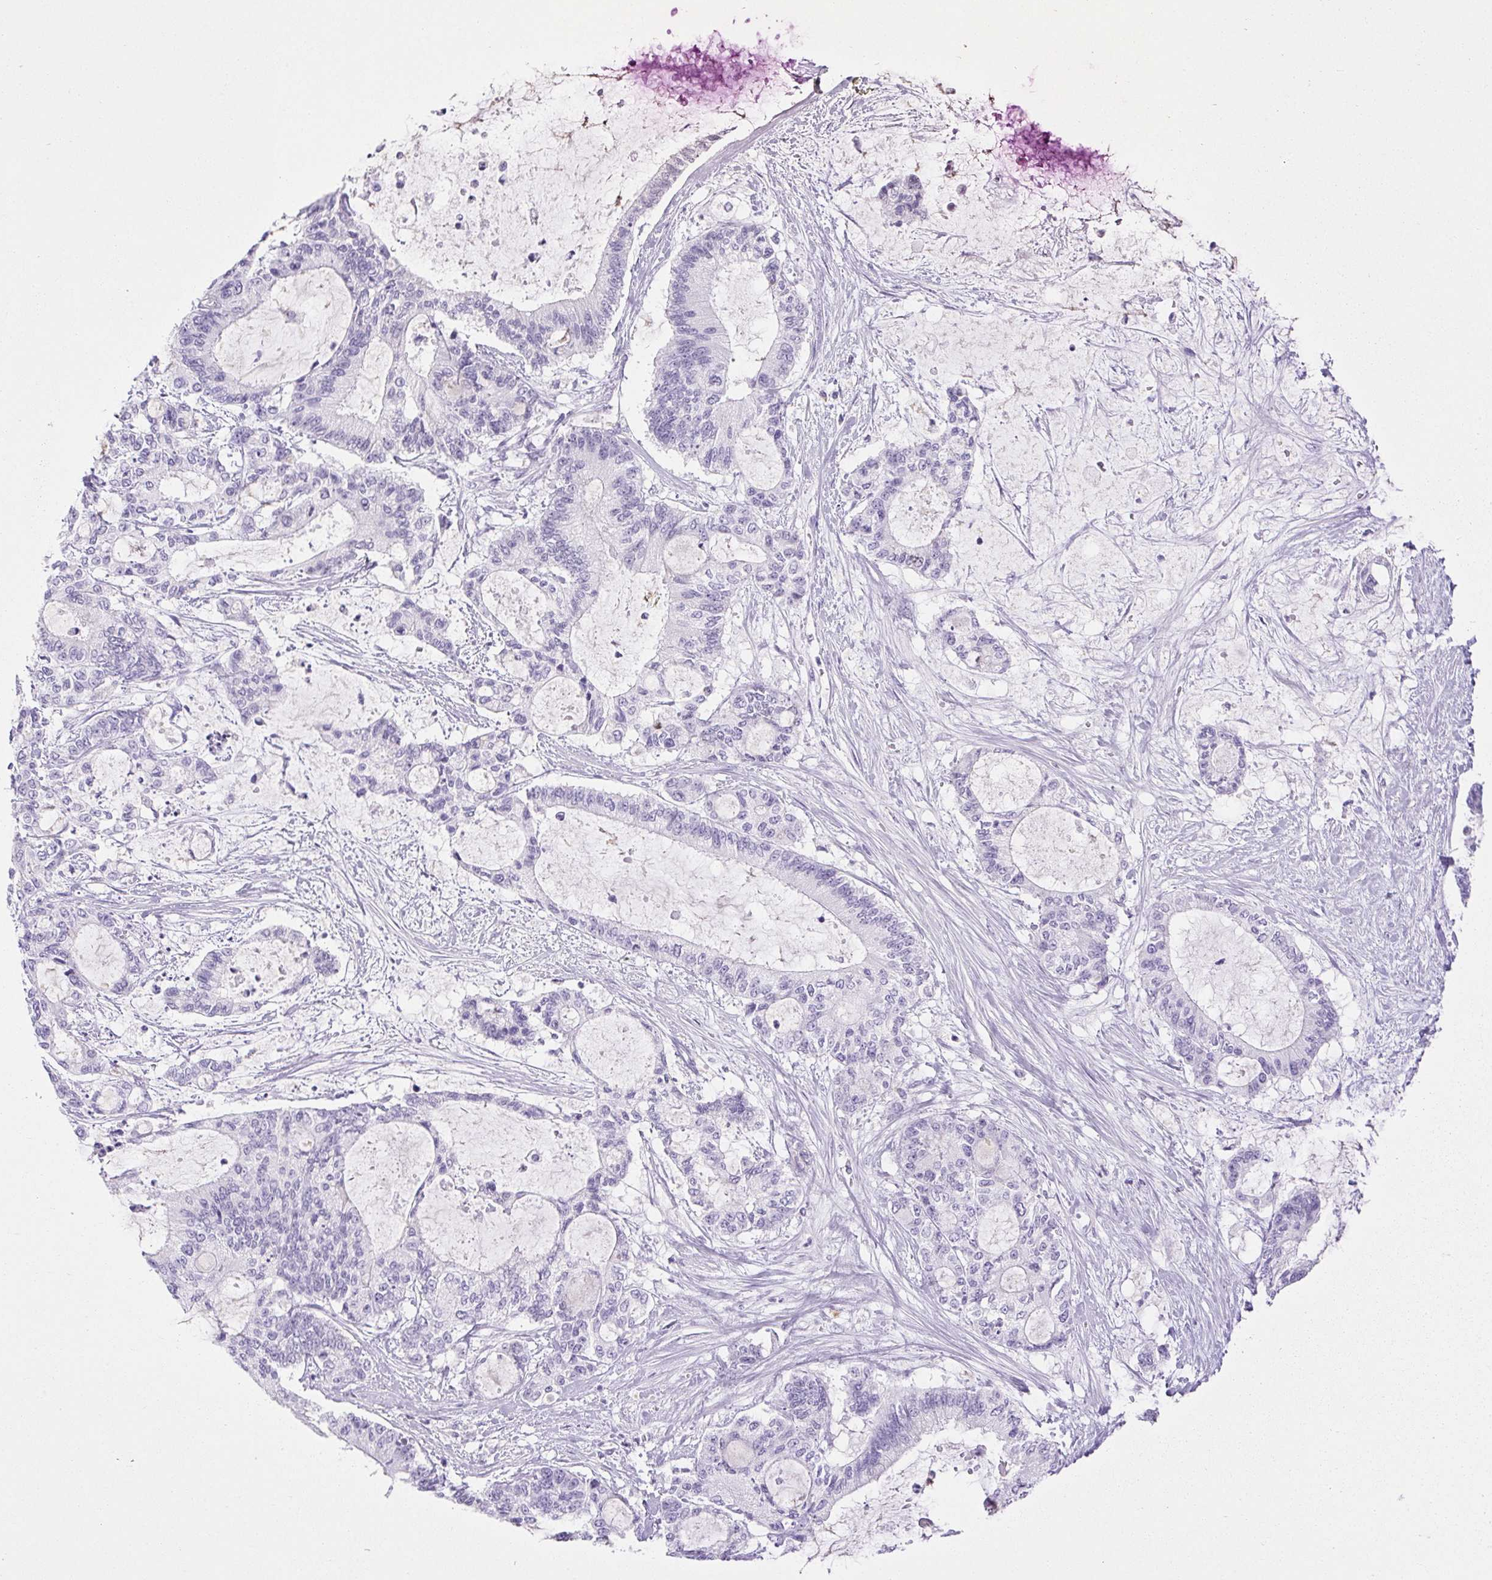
{"staining": {"intensity": "negative", "quantity": "none", "location": "none"}, "tissue": "liver cancer", "cell_type": "Tumor cells", "image_type": "cancer", "snomed": [{"axis": "morphology", "description": "Normal tissue, NOS"}, {"axis": "morphology", "description": "Cholangiocarcinoma"}, {"axis": "topography", "description": "Liver"}, {"axis": "topography", "description": "Peripheral nerve tissue"}], "caption": "Immunohistochemistry (IHC) histopathology image of human liver cancer stained for a protein (brown), which reveals no expression in tumor cells.", "gene": "PAPPA2", "patient": {"sex": "female", "age": 73}}